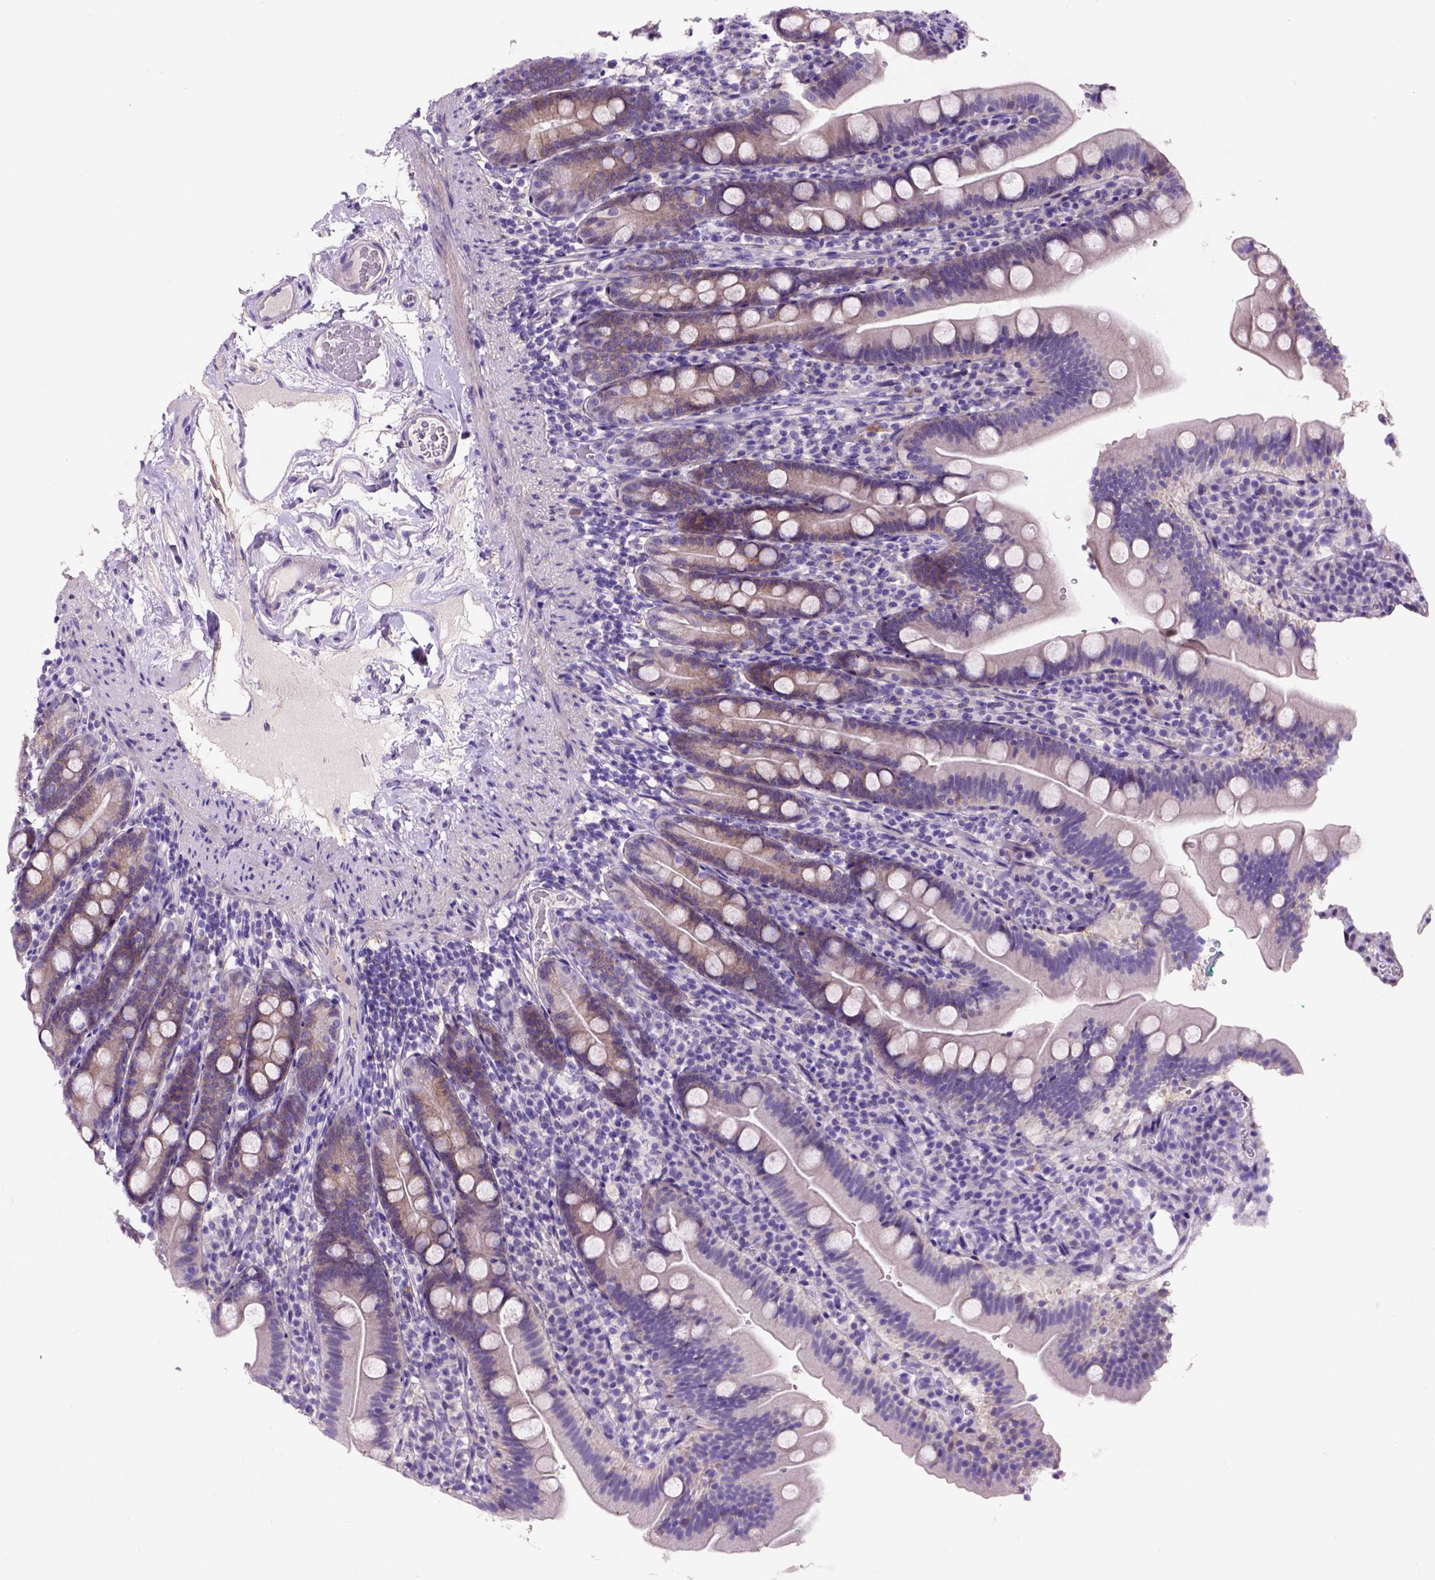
{"staining": {"intensity": "weak", "quantity": "25%-75%", "location": "cytoplasmic/membranous"}, "tissue": "duodenum", "cell_type": "Glandular cells", "image_type": "normal", "snomed": [{"axis": "morphology", "description": "Normal tissue, NOS"}, {"axis": "topography", "description": "Duodenum"}], "caption": "Immunohistochemical staining of unremarkable duodenum displays weak cytoplasmic/membranous protein expression in about 25%-75% of glandular cells.", "gene": "EGFR", "patient": {"sex": "female", "age": 67}}